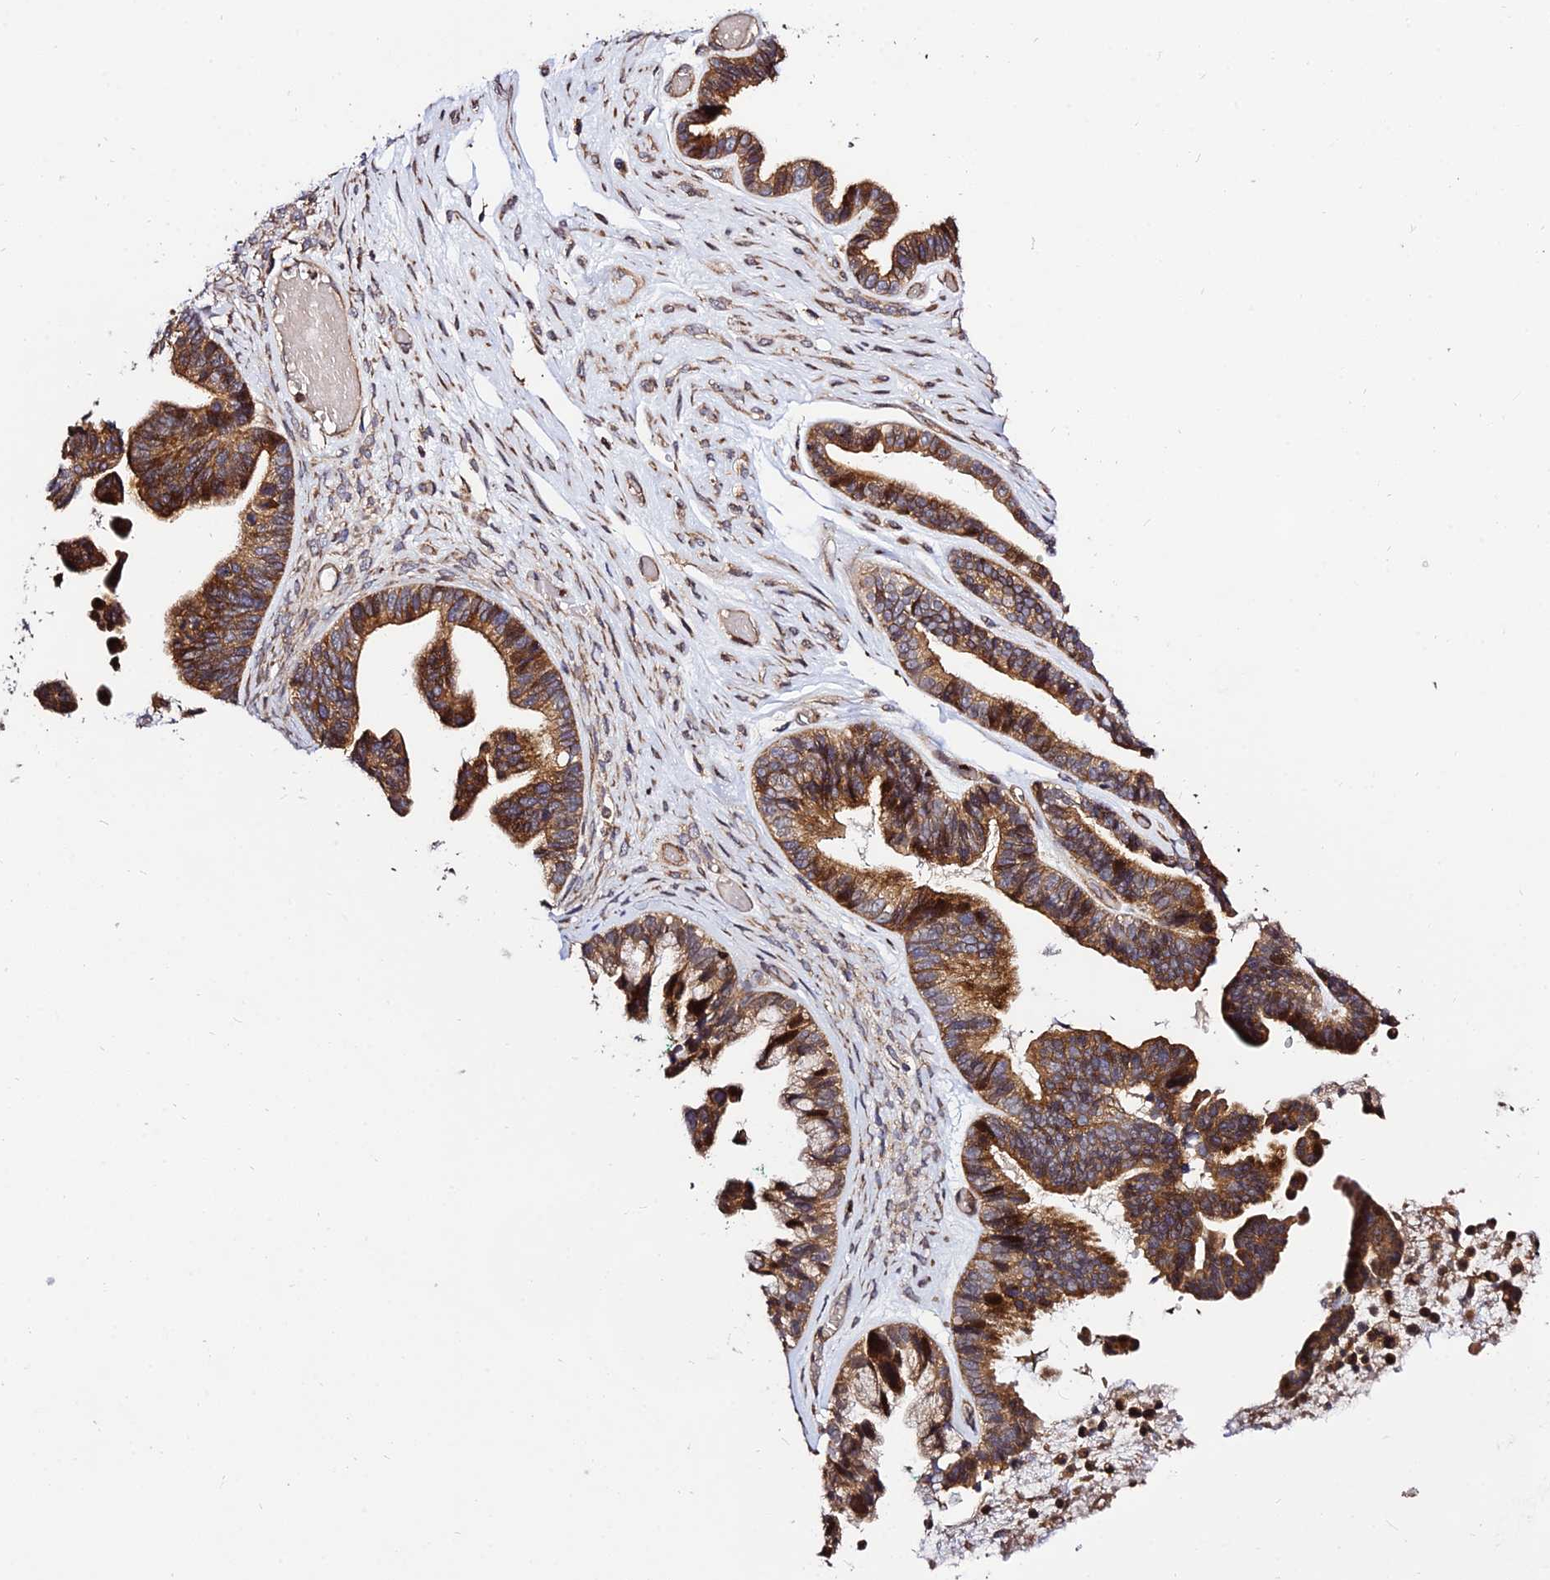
{"staining": {"intensity": "strong", "quantity": ">75%", "location": "cytoplasmic/membranous"}, "tissue": "ovarian cancer", "cell_type": "Tumor cells", "image_type": "cancer", "snomed": [{"axis": "morphology", "description": "Cystadenocarcinoma, serous, NOS"}, {"axis": "topography", "description": "Ovary"}], "caption": "Serous cystadenocarcinoma (ovarian) tissue shows strong cytoplasmic/membranous staining in about >75% of tumor cells", "gene": "SMG6", "patient": {"sex": "female", "age": 56}}